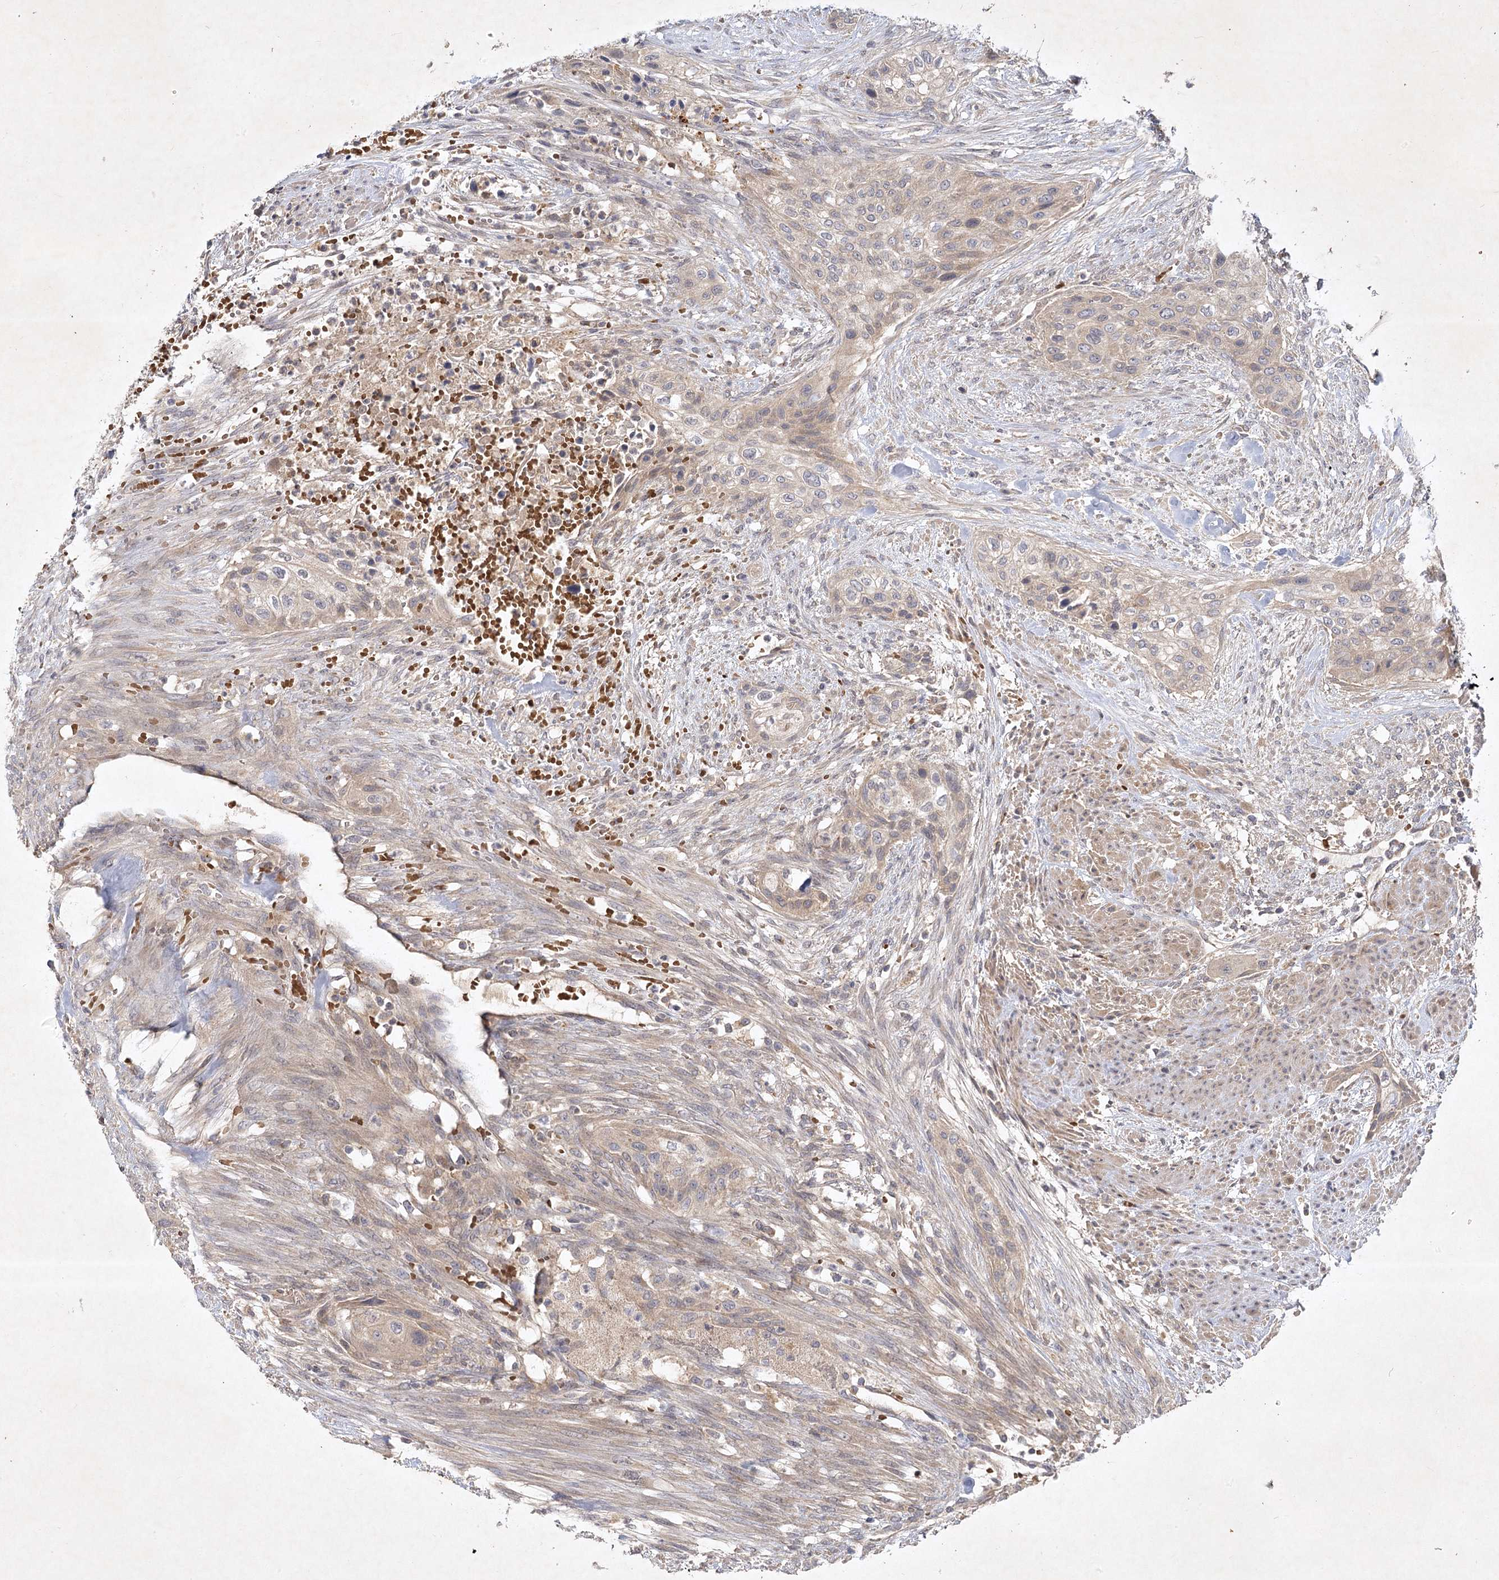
{"staining": {"intensity": "weak", "quantity": "25%-75%", "location": "cytoplasmic/membranous"}, "tissue": "urothelial cancer", "cell_type": "Tumor cells", "image_type": "cancer", "snomed": [{"axis": "morphology", "description": "Urothelial carcinoma, High grade"}, {"axis": "topography", "description": "Urinary bladder"}], "caption": "Tumor cells display weak cytoplasmic/membranous staining in about 25%-75% of cells in urothelial cancer.", "gene": "PYROXD2", "patient": {"sex": "male", "age": 35}}